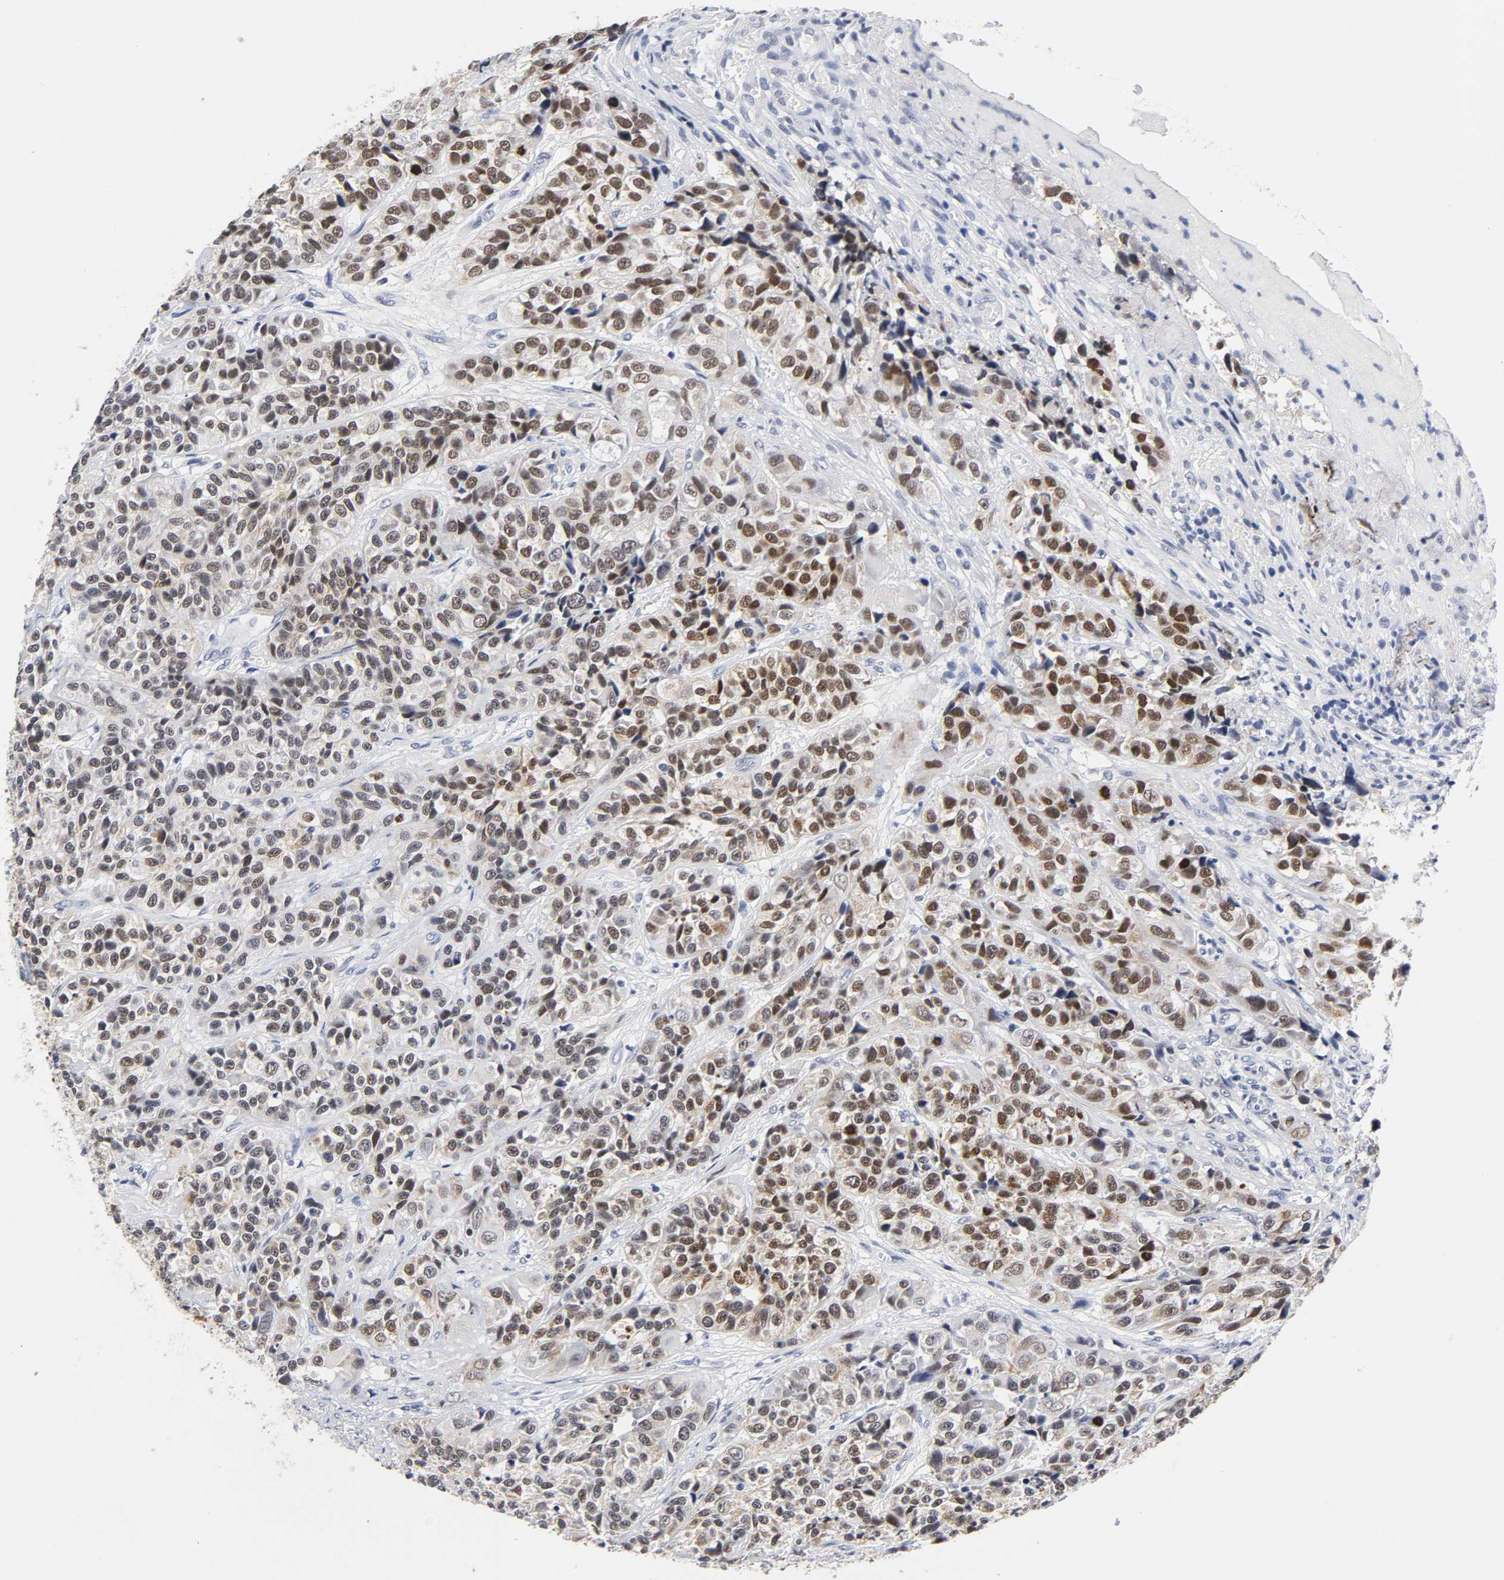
{"staining": {"intensity": "strong", "quantity": ">75%", "location": "nuclear"}, "tissue": "urothelial cancer", "cell_type": "Tumor cells", "image_type": "cancer", "snomed": [{"axis": "morphology", "description": "Urothelial carcinoma, High grade"}, {"axis": "topography", "description": "Urinary bladder"}], "caption": "Urothelial cancer tissue demonstrates strong nuclear staining in approximately >75% of tumor cells", "gene": "GRHL2", "patient": {"sex": "female", "age": 81}}